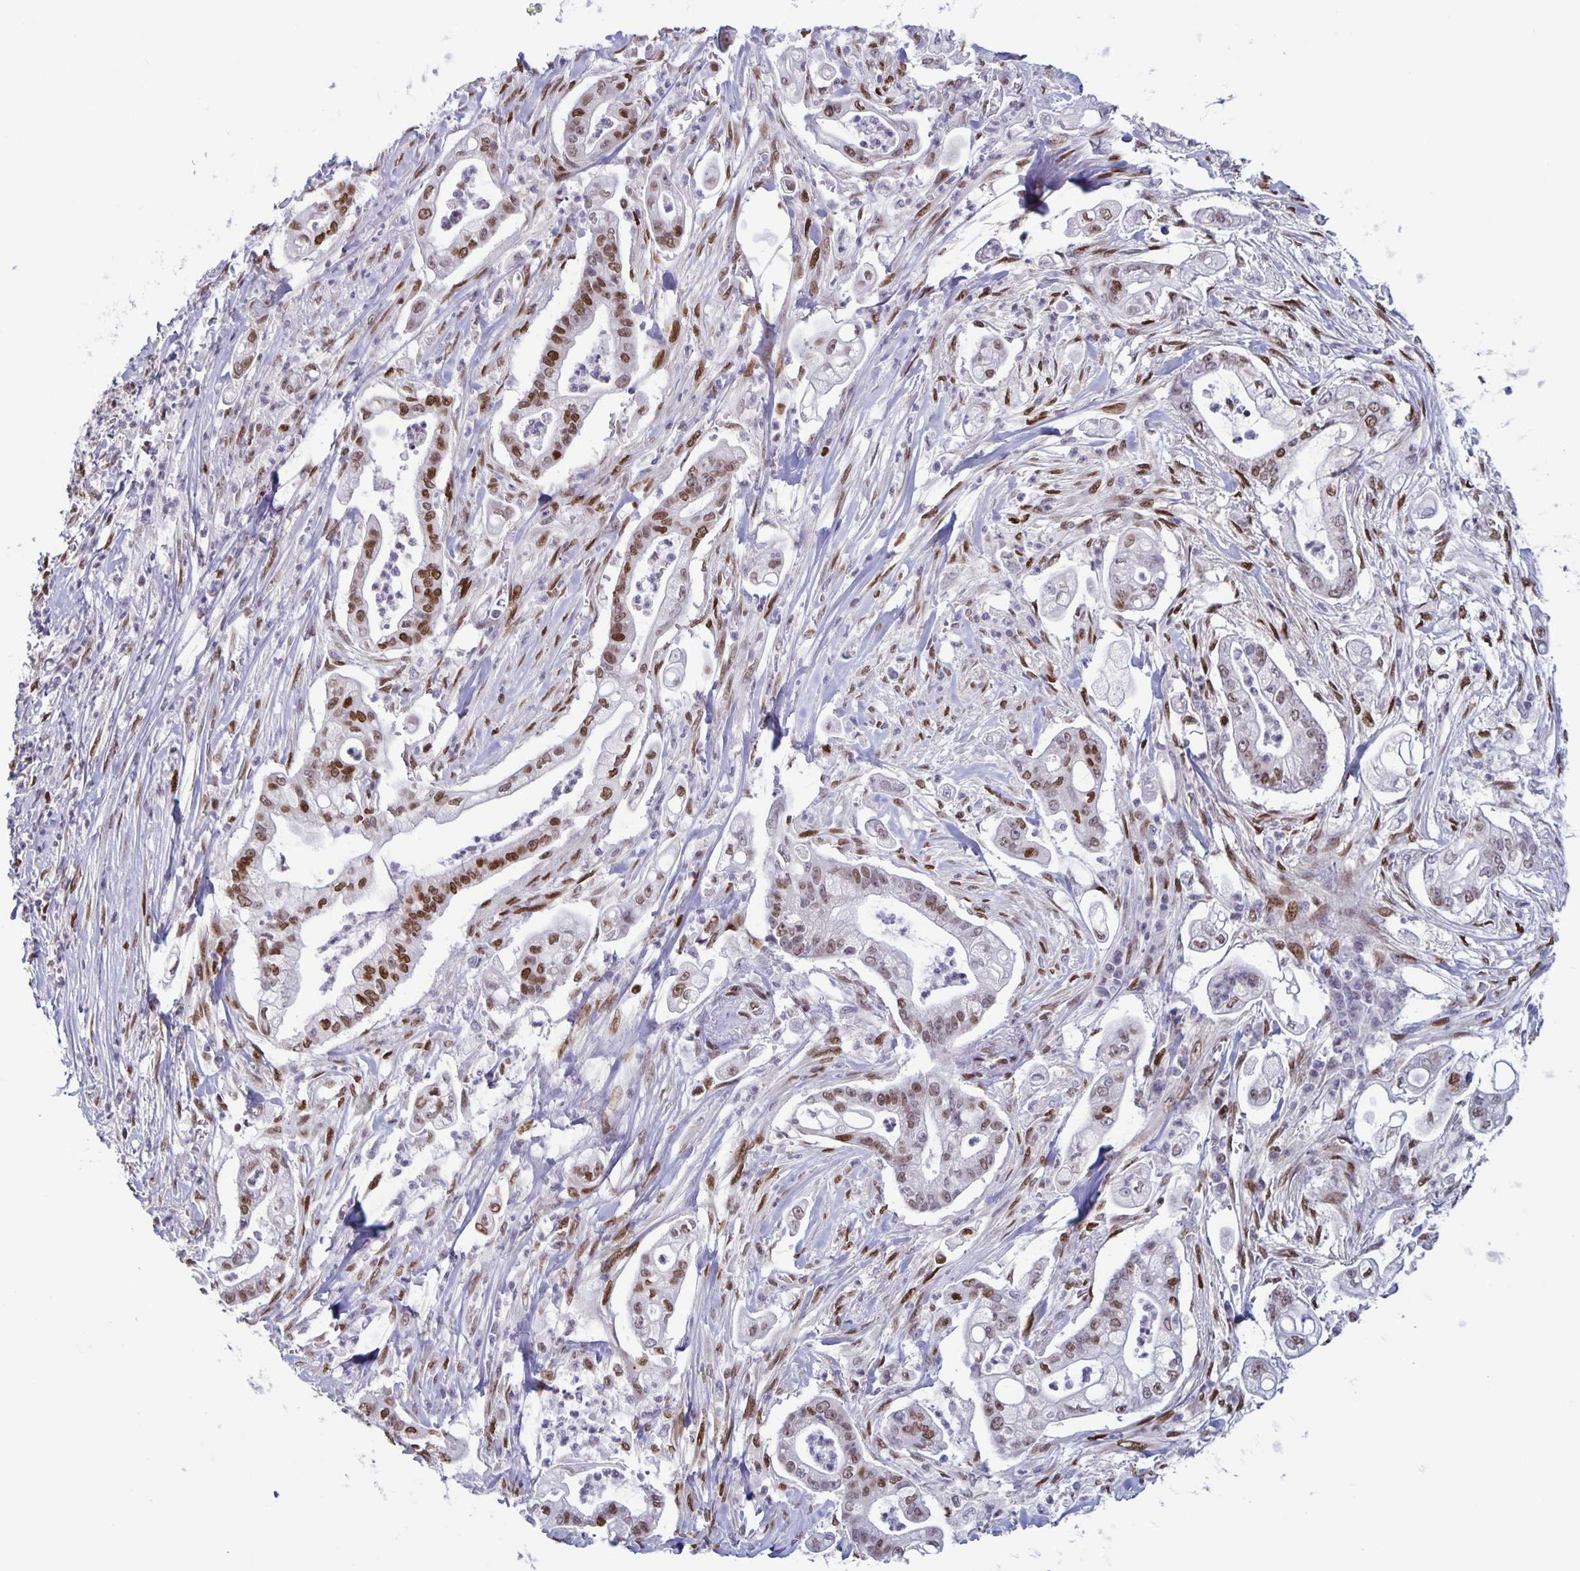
{"staining": {"intensity": "moderate", "quantity": ">75%", "location": "nuclear"}, "tissue": "pancreatic cancer", "cell_type": "Tumor cells", "image_type": "cancer", "snomed": [{"axis": "morphology", "description": "Adenocarcinoma, NOS"}, {"axis": "topography", "description": "Pancreas"}], "caption": "This is a micrograph of IHC staining of pancreatic cancer (adenocarcinoma), which shows moderate positivity in the nuclear of tumor cells.", "gene": "JUND", "patient": {"sex": "female", "age": 69}}